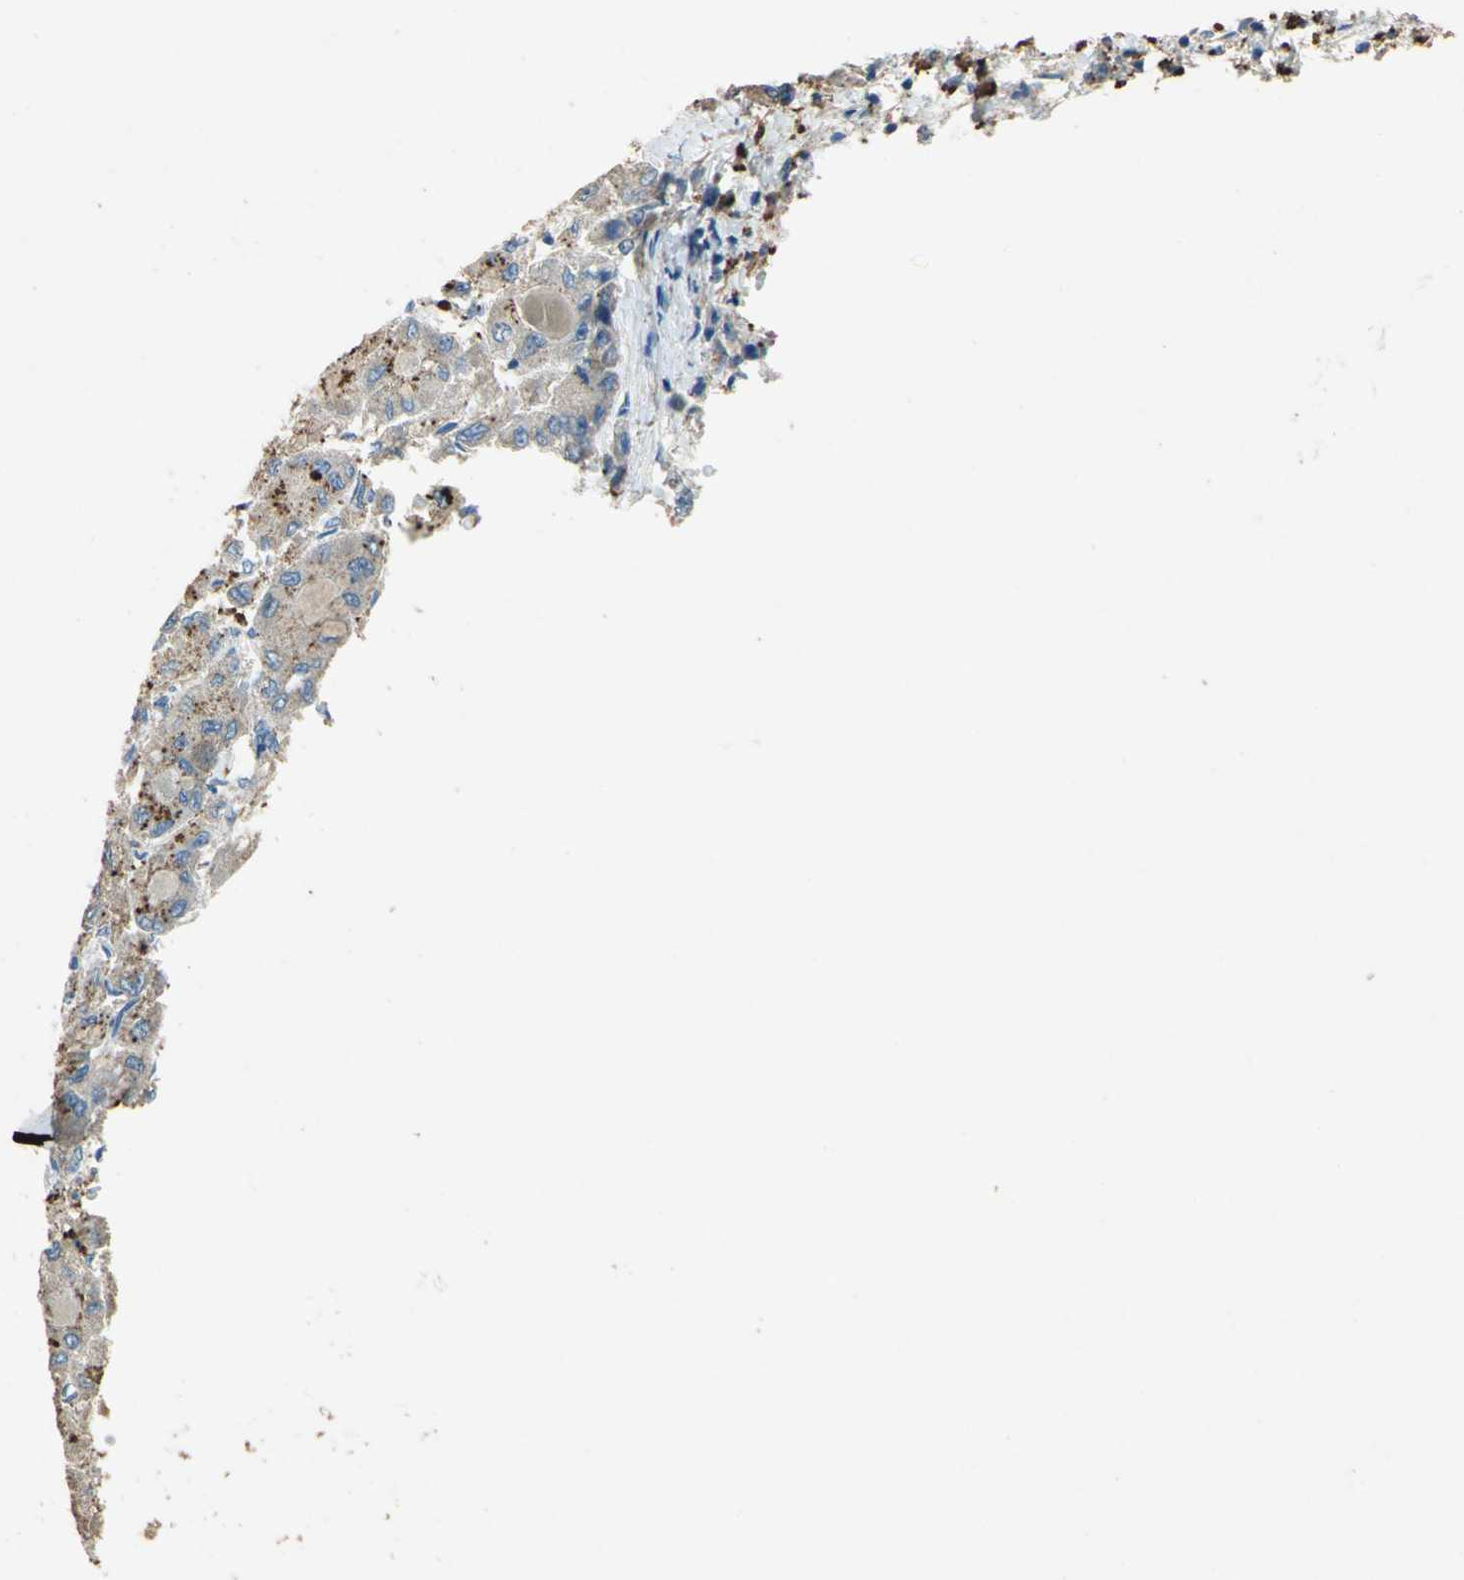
{"staining": {"intensity": "weak", "quantity": ">75%", "location": "cytoplasmic/membranous"}, "tissue": "liver cancer", "cell_type": "Tumor cells", "image_type": "cancer", "snomed": [{"axis": "morphology", "description": "Carcinoma, Hepatocellular, NOS"}, {"axis": "topography", "description": "Liver"}], "caption": "A high-resolution micrograph shows IHC staining of liver hepatocellular carcinoma, which displays weak cytoplasmic/membranous staining in about >75% of tumor cells. The protein is shown in brown color, while the nuclei are stained blue.", "gene": "ADAMTS5", "patient": {"sex": "male", "age": 80}}